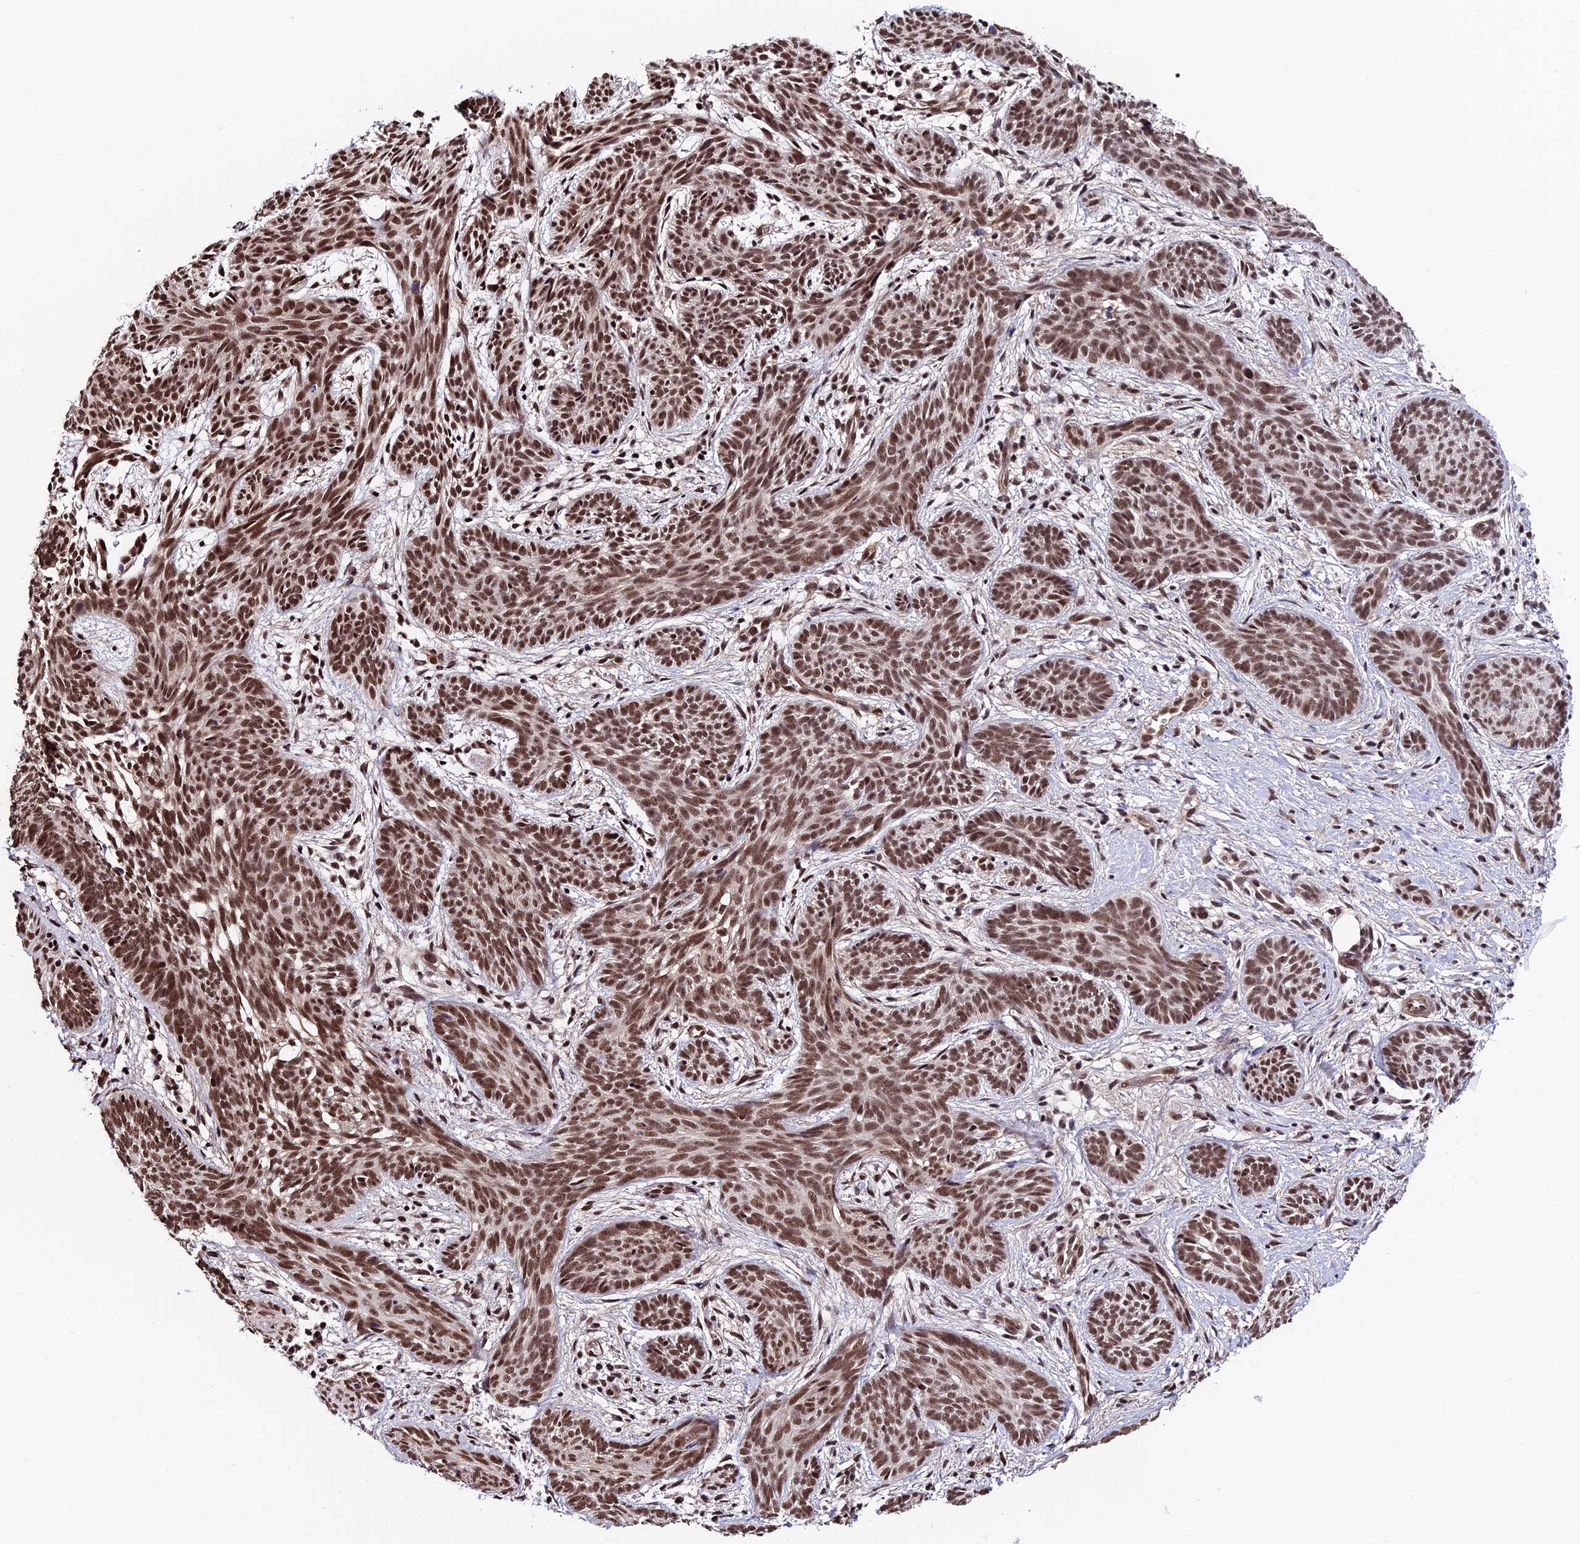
{"staining": {"intensity": "strong", "quantity": ">75%", "location": "nuclear"}, "tissue": "skin cancer", "cell_type": "Tumor cells", "image_type": "cancer", "snomed": [{"axis": "morphology", "description": "Basal cell carcinoma"}, {"axis": "topography", "description": "Skin"}], "caption": "This image reveals skin cancer stained with IHC to label a protein in brown. The nuclear of tumor cells show strong positivity for the protein. Nuclei are counter-stained blue.", "gene": "RBM42", "patient": {"sex": "female", "age": 81}}